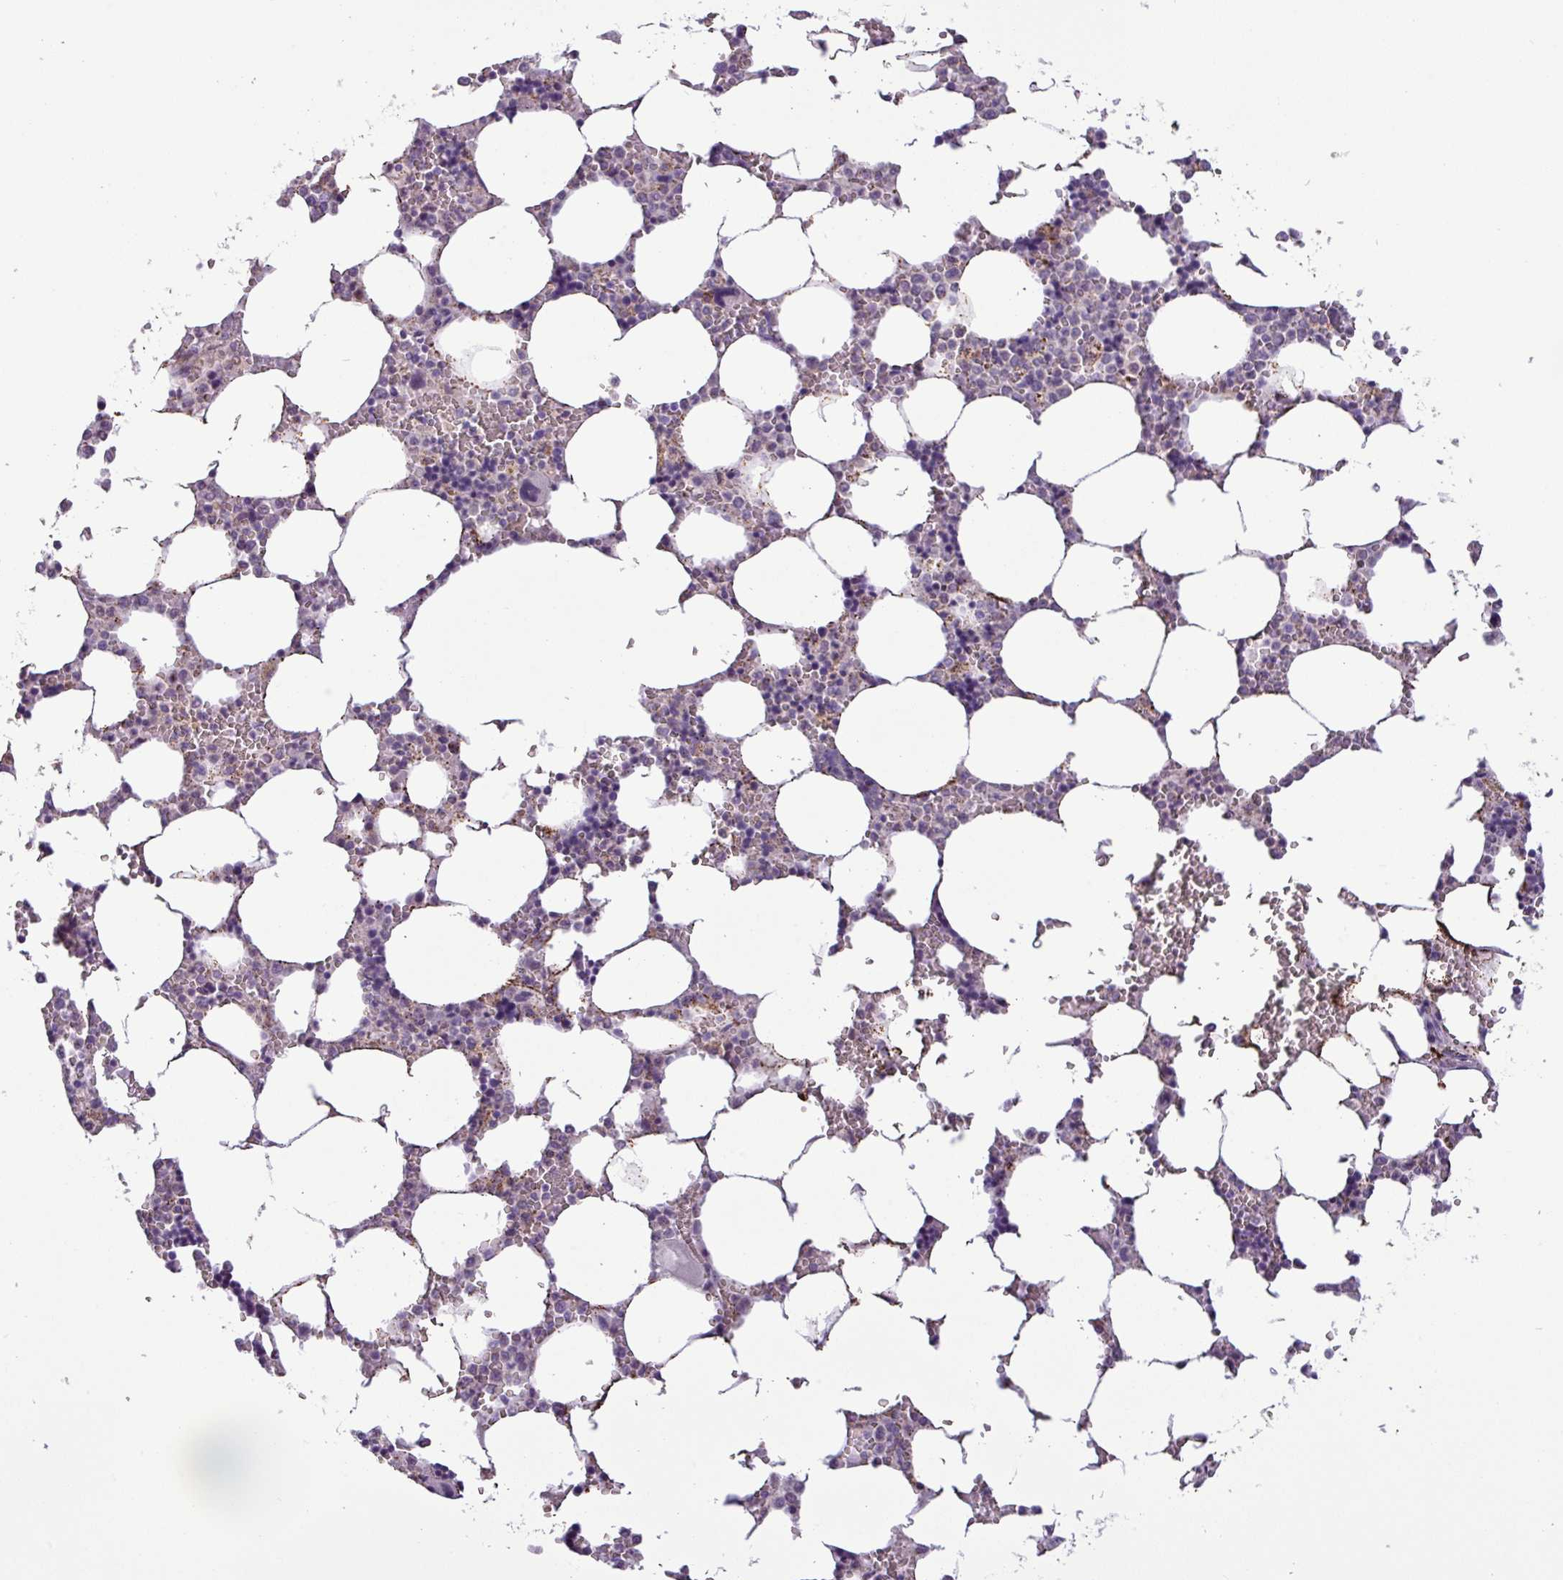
{"staining": {"intensity": "weak", "quantity": "25%-75%", "location": "cytoplasmic/membranous"}, "tissue": "bone marrow", "cell_type": "Hematopoietic cells", "image_type": "normal", "snomed": [{"axis": "morphology", "description": "Normal tissue, NOS"}, {"axis": "topography", "description": "Bone marrow"}], "caption": "Immunohistochemical staining of unremarkable bone marrow demonstrates 25%-75% levels of weak cytoplasmic/membranous protein expression in about 25%-75% of hematopoietic cells. (Stains: DAB (3,3'-diaminobenzidine) in brown, nuclei in blue, Microscopy: brightfield microscopy at high magnification).", "gene": "ZNF667", "patient": {"sex": "male", "age": 64}}